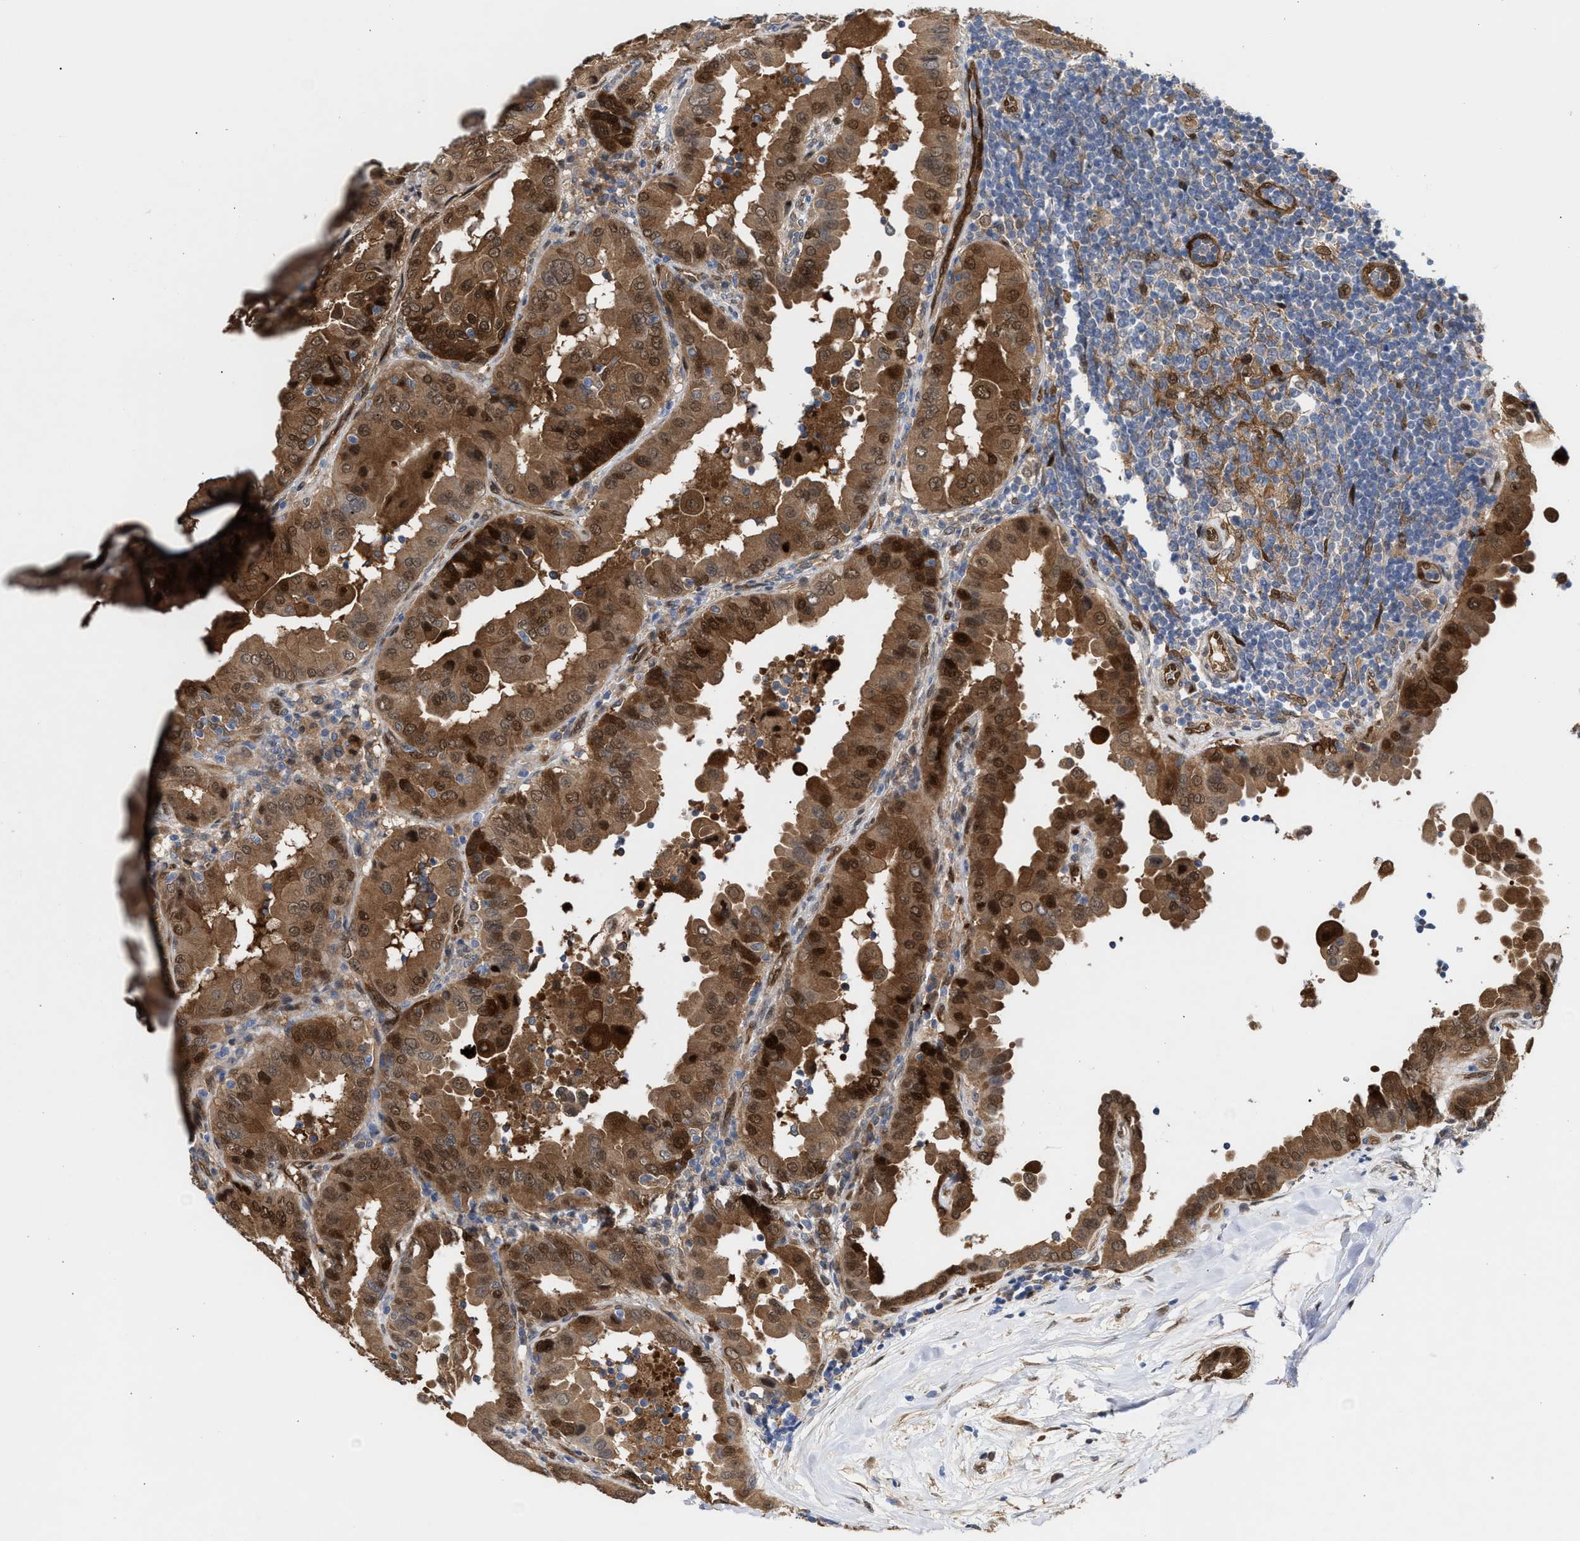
{"staining": {"intensity": "moderate", "quantity": ">75%", "location": "cytoplasmic/membranous,nuclear"}, "tissue": "thyroid cancer", "cell_type": "Tumor cells", "image_type": "cancer", "snomed": [{"axis": "morphology", "description": "Papillary adenocarcinoma, NOS"}, {"axis": "topography", "description": "Thyroid gland"}], "caption": "High-magnification brightfield microscopy of thyroid cancer stained with DAB (3,3'-diaminobenzidine) (brown) and counterstained with hematoxylin (blue). tumor cells exhibit moderate cytoplasmic/membranous and nuclear staining is identified in about>75% of cells.", "gene": "TP53I3", "patient": {"sex": "male", "age": 33}}